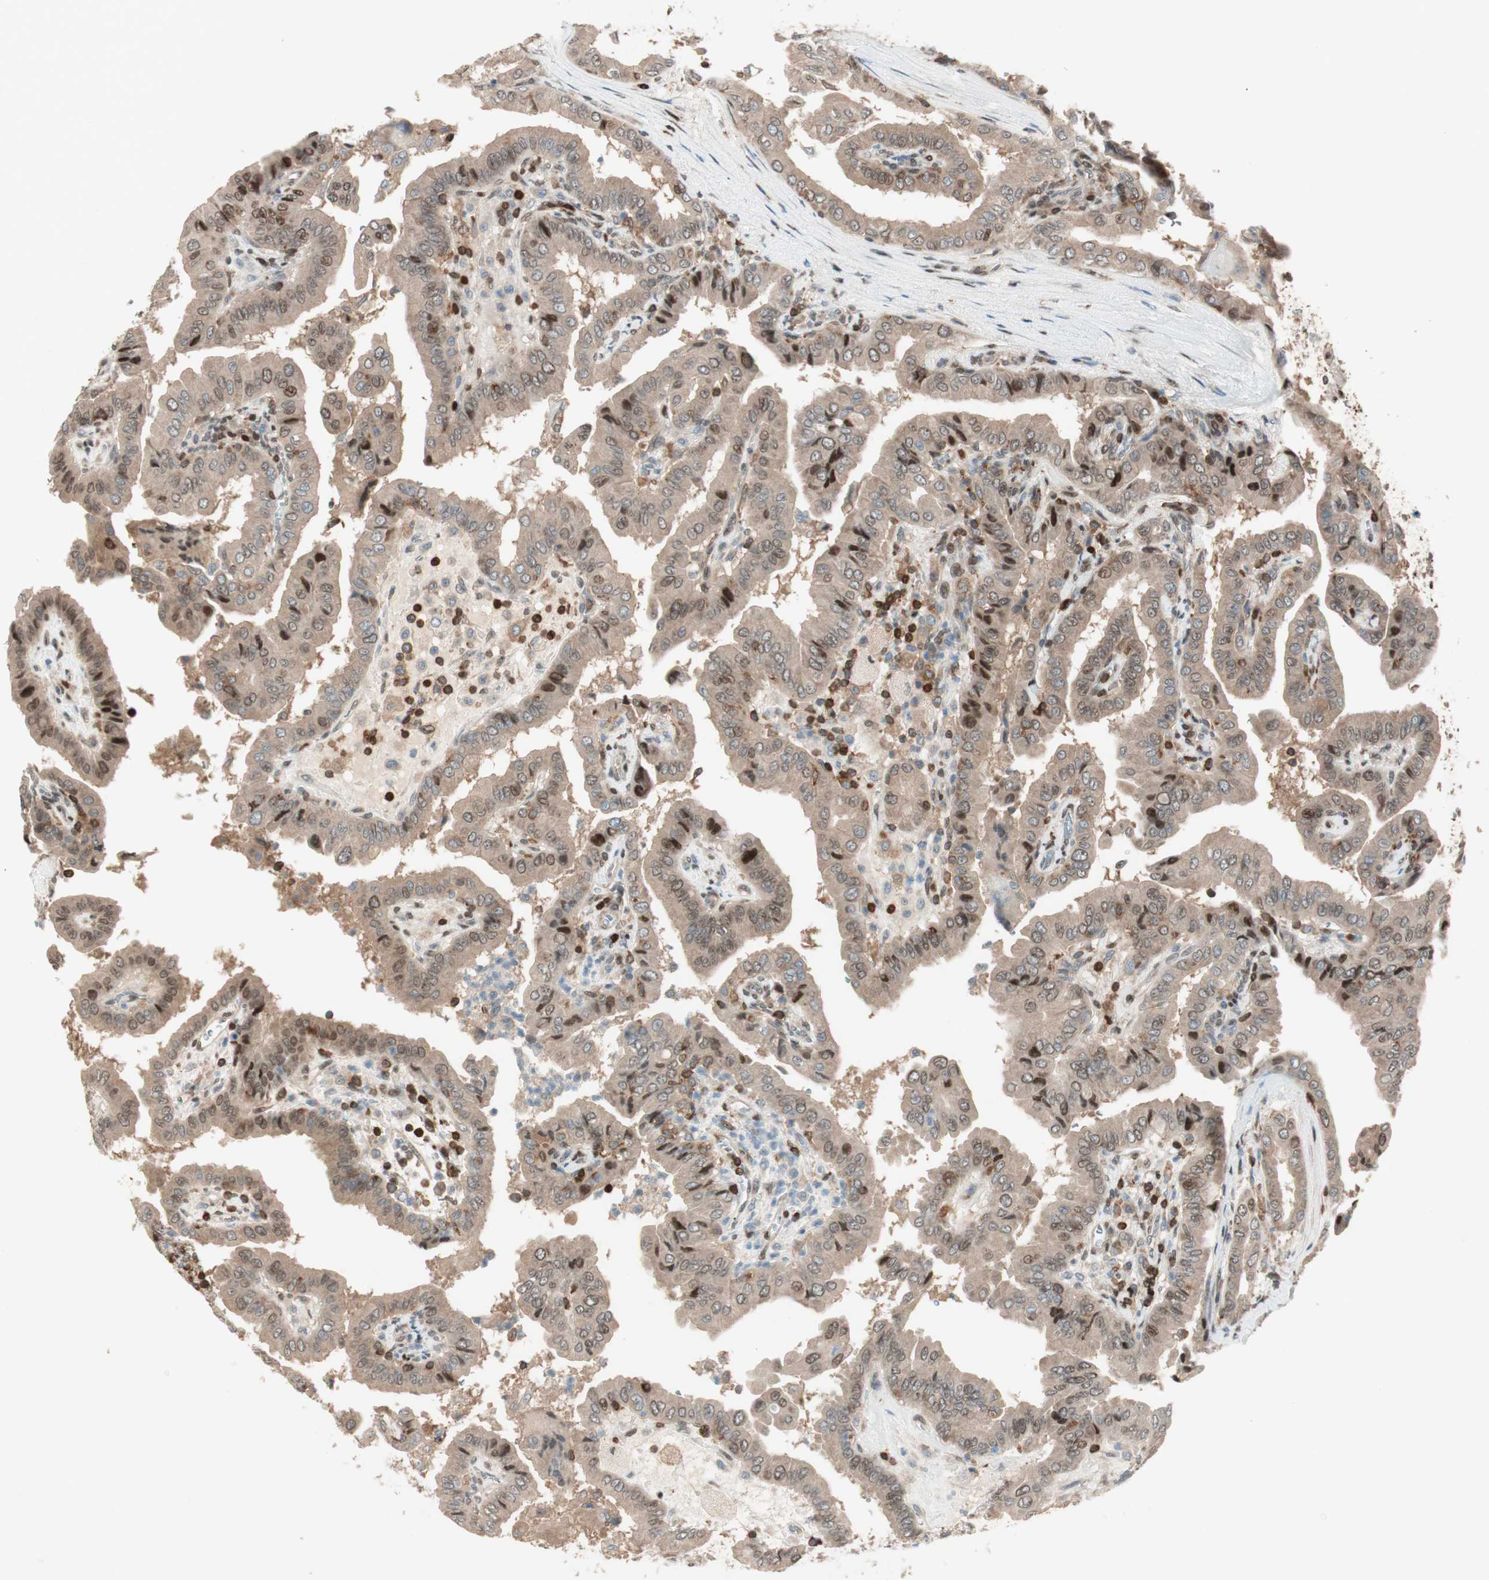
{"staining": {"intensity": "moderate", "quantity": ">75%", "location": "cytoplasmic/membranous,nuclear"}, "tissue": "thyroid cancer", "cell_type": "Tumor cells", "image_type": "cancer", "snomed": [{"axis": "morphology", "description": "Papillary adenocarcinoma, NOS"}, {"axis": "topography", "description": "Thyroid gland"}], "caption": "Immunohistochemistry (IHC) (DAB (3,3'-diaminobenzidine)) staining of thyroid cancer (papillary adenocarcinoma) reveals moderate cytoplasmic/membranous and nuclear protein positivity in approximately >75% of tumor cells.", "gene": "BIN1", "patient": {"sex": "male", "age": 33}}